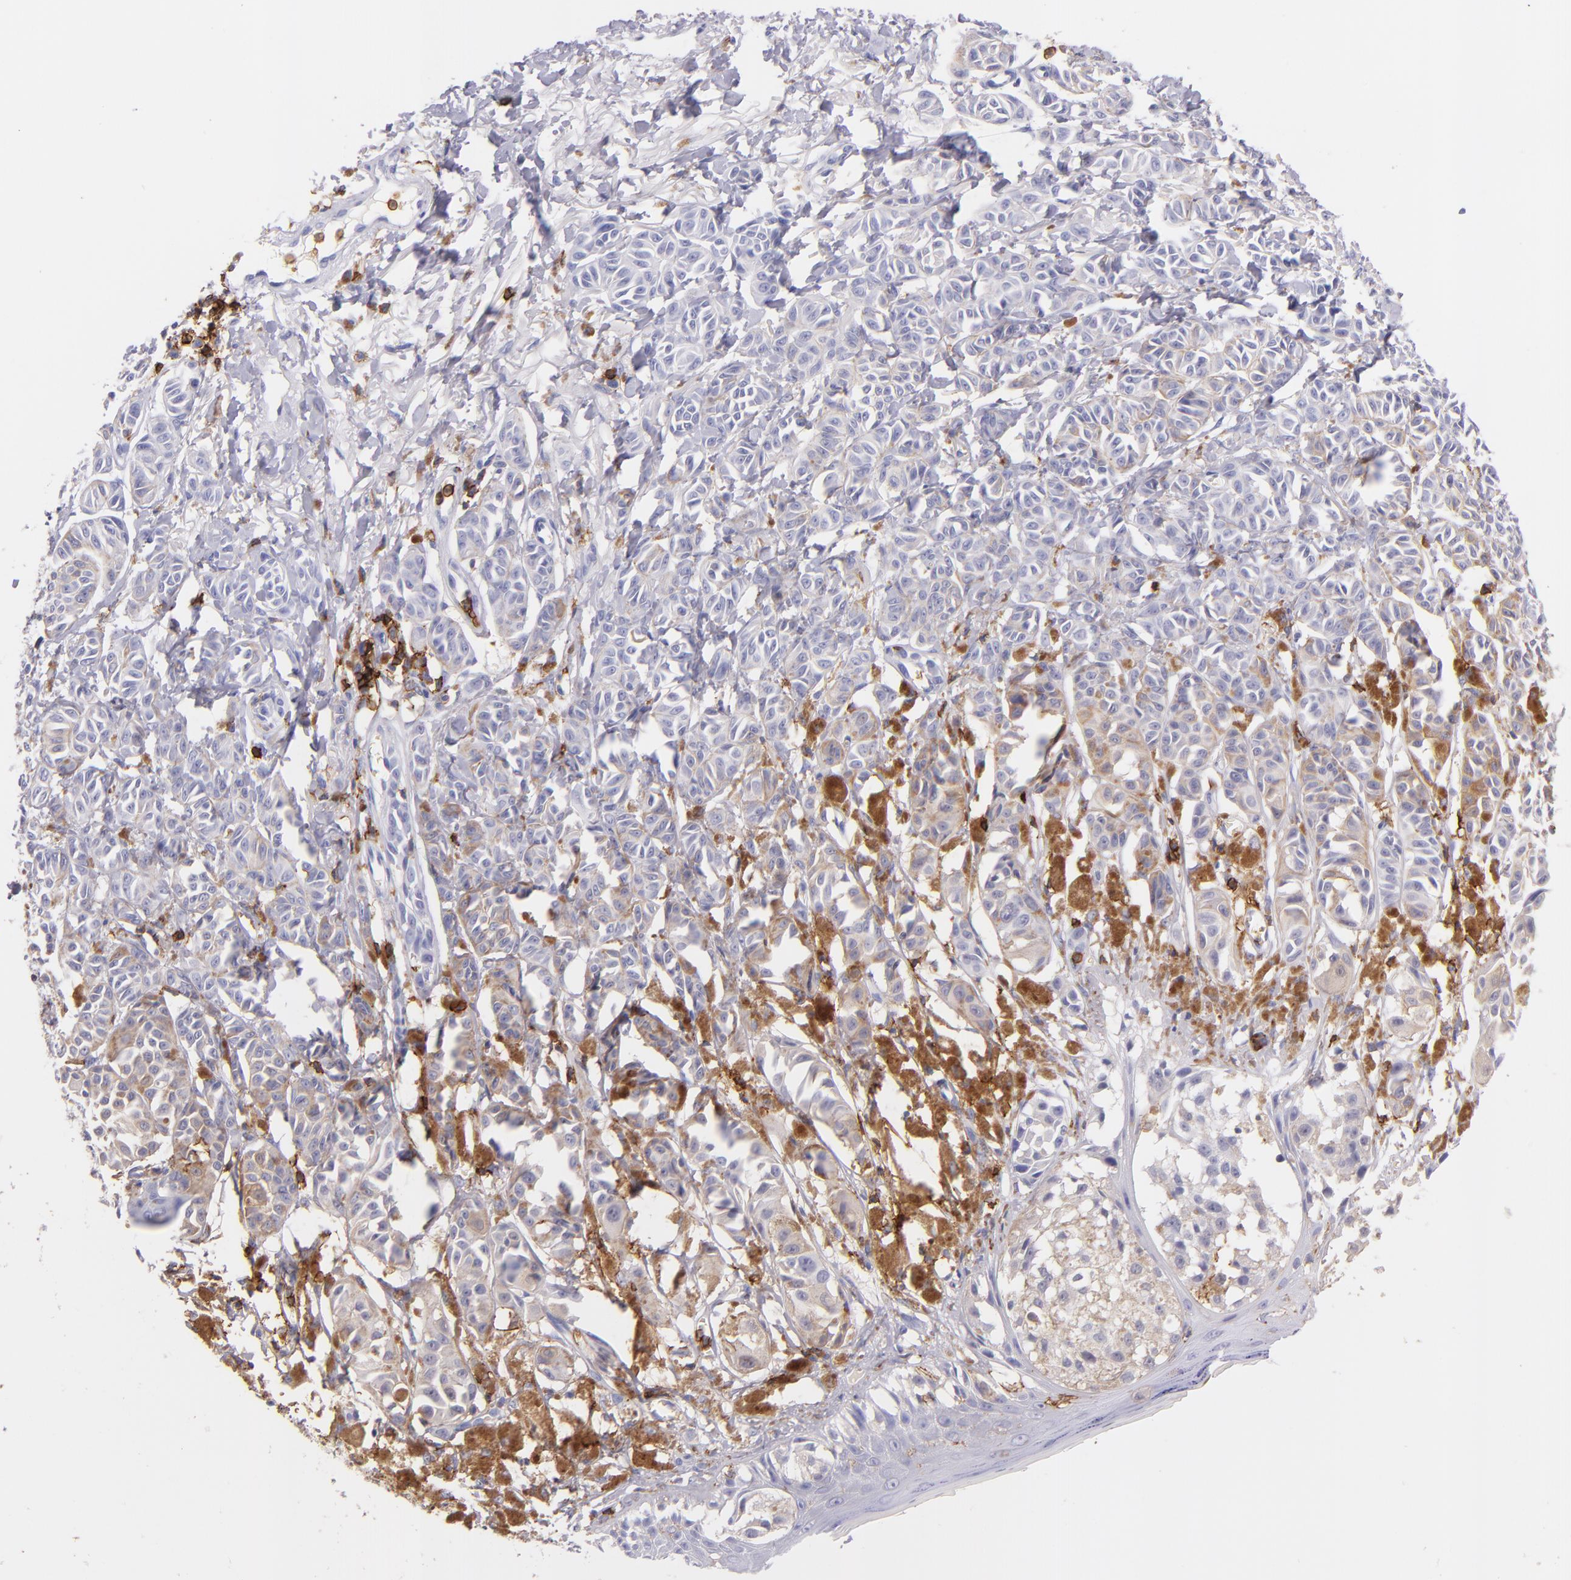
{"staining": {"intensity": "weak", "quantity": "25%-75%", "location": "cytoplasmic/membranous"}, "tissue": "melanoma", "cell_type": "Tumor cells", "image_type": "cancer", "snomed": [{"axis": "morphology", "description": "Malignant melanoma, NOS"}, {"axis": "topography", "description": "Skin"}], "caption": "This image demonstrates immunohistochemistry staining of malignant melanoma, with low weak cytoplasmic/membranous expression in about 25%-75% of tumor cells.", "gene": "SPN", "patient": {"sex": "male", "age": 76}}